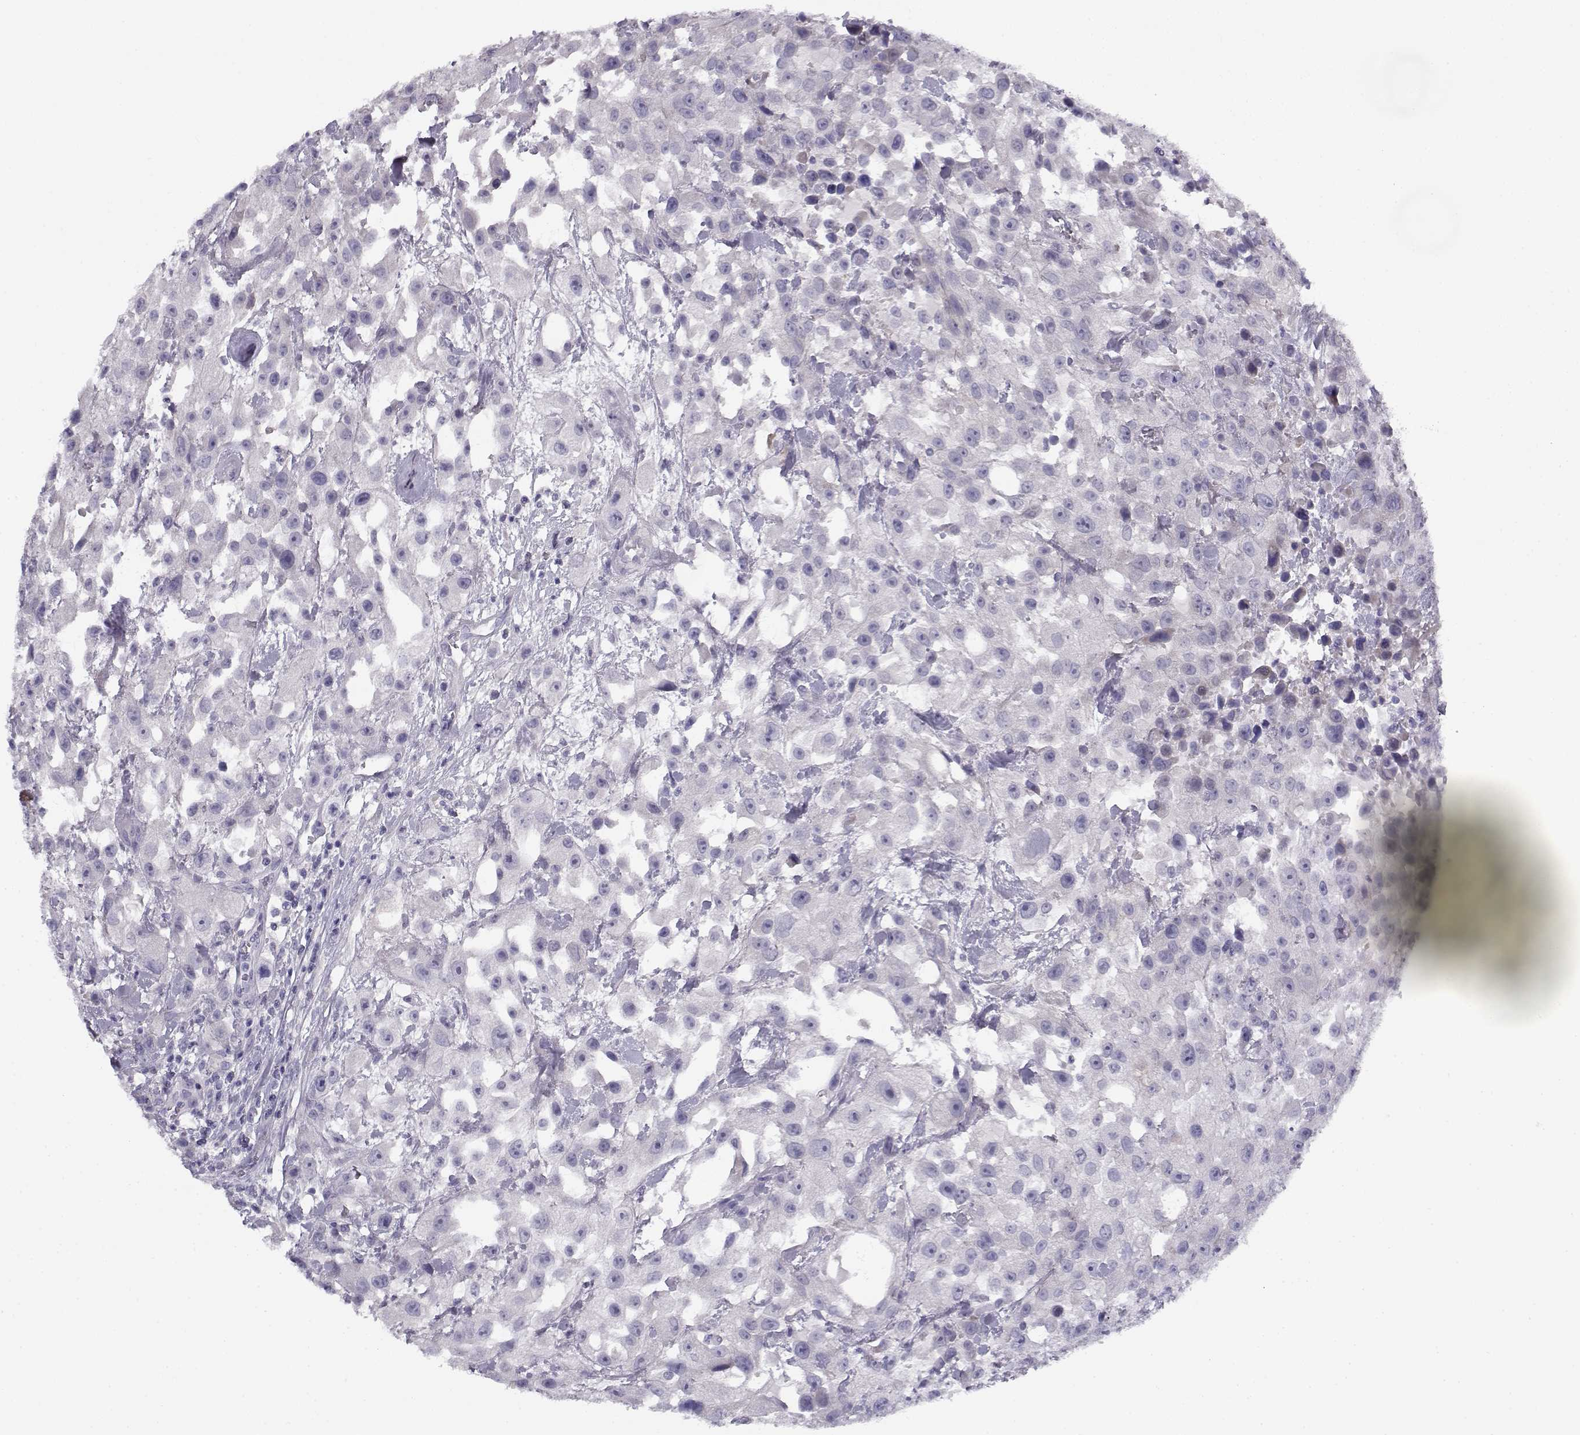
{"staining": {"intensity": "negative", "quantity": "none", "location": "none"}, "tissue": "urothelial cancer", "cell_type": "Tumor cells", "image_type": "cancer", "snomed": [{"axis": "morphology", "description": "Urothelial carcinoma, High grade"}, {"axis": "topography", "description": "Urinary bladder"}], "caption": "Urothelial cancer was stained to show a protein in brown. There is no significant expression in tumor cells.", "gene": "CREB3L3", "patient": {"sex": "male", "age": 79}}